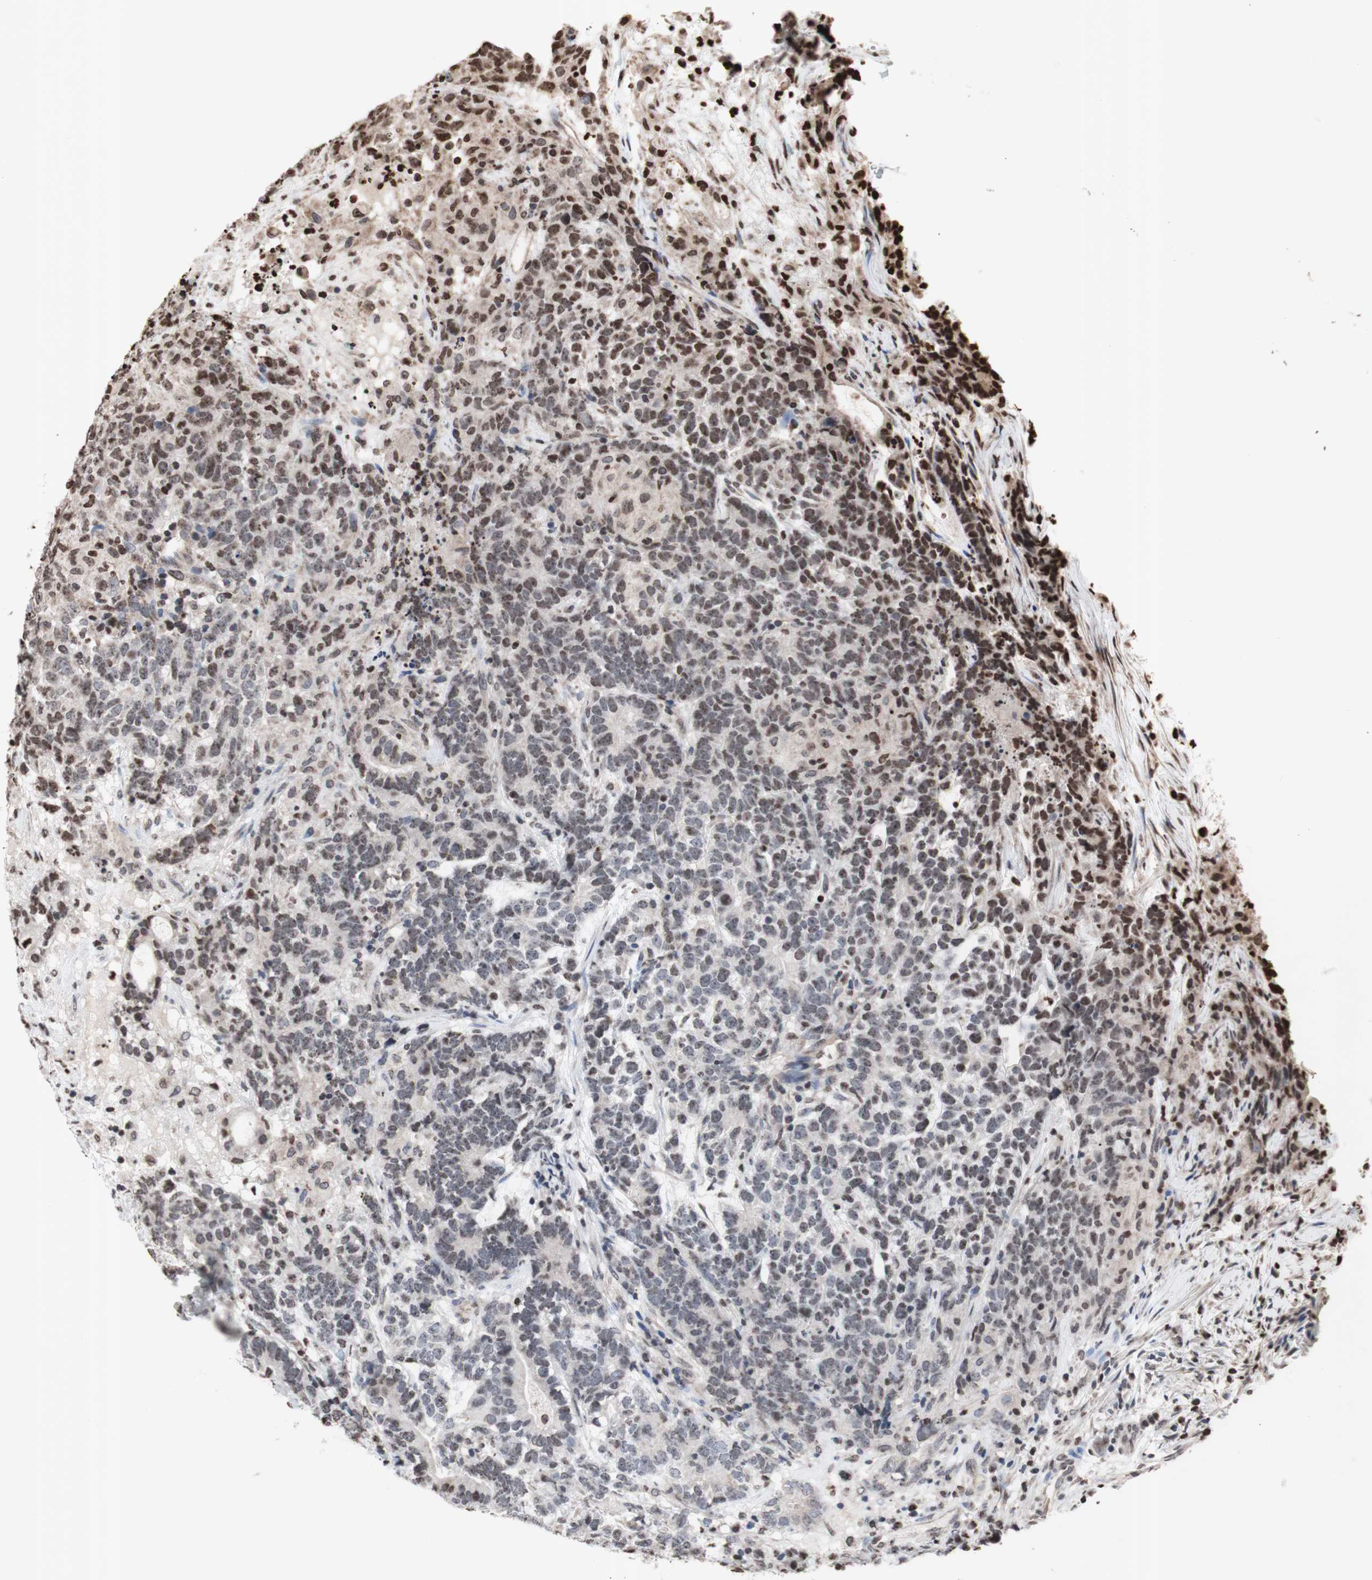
{"staining": {"intensity": "weak", "quantity": "<25%", "location": "nuclear"}, "tissue": "testis cancer", "cell_type": "Tumor cells", "image_type": "cancer", "snomed": [{"axis": "morphology", "description": "Carcinoma, Embryonal, NOS"}, {"axis": "topography", "description": "Testis"}], "caption": "Testis cancer (embryonal carcinoma) stained for a protein using IHC exhibits no positivity tumor cells.", "gene": "SNAI2", "patient": {"sex": "male", "age": 26}}